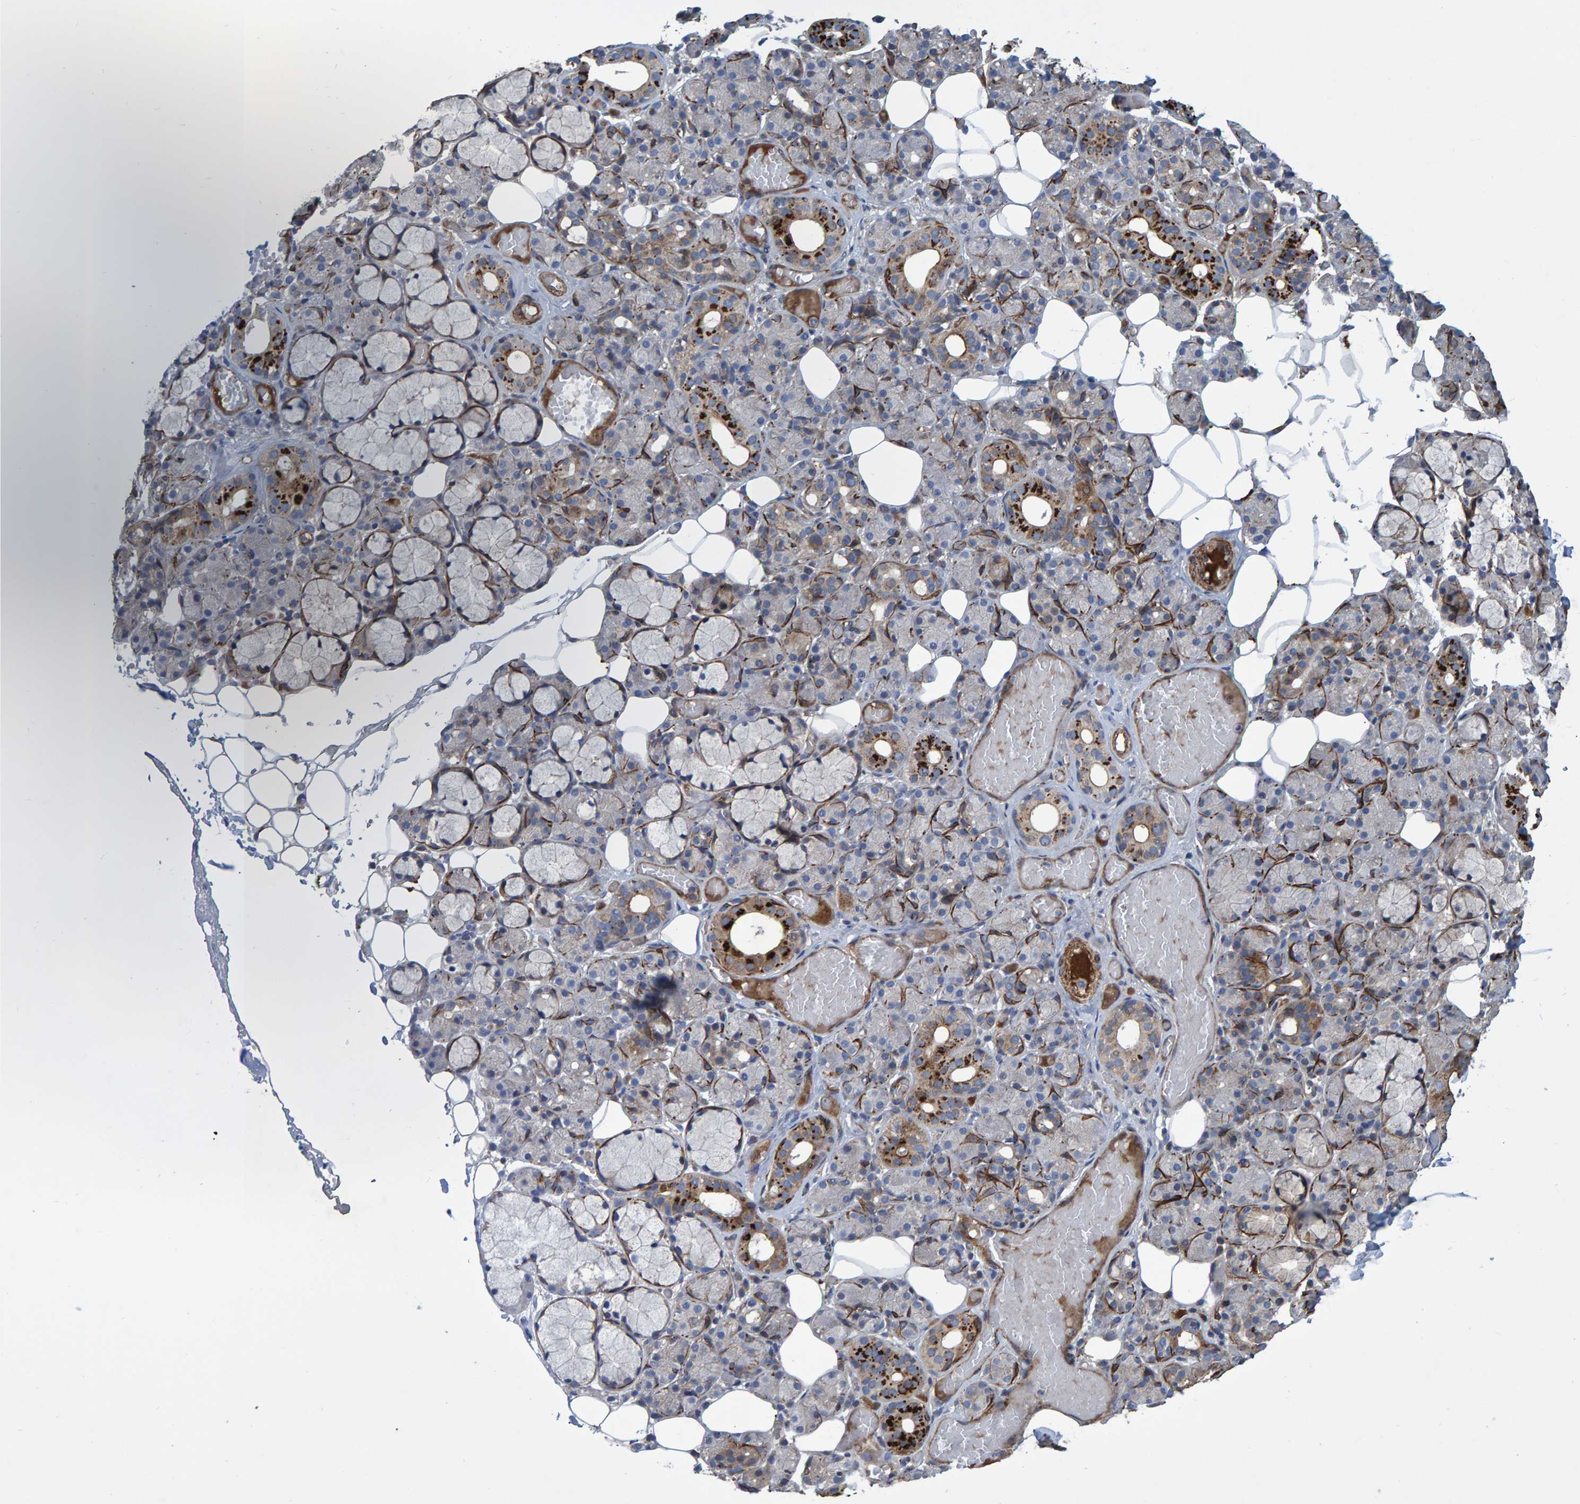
{"staining": {"intensity": "strong", "quantity": "<25%", "location": "cytoplasmic/membranous"}, "tissue": "salivary gland", "cell_type": "Glandular cells", "image_type": "normal", "snomed": [{"axis": "morphology", "description": "Normal tissue, NOS"}, {"axis": "topography", "description": "Salivary gland"}], "caption": "DAB immunohistochemical staining of unremarkable human salivary gland shows strong cytoplasmic/membranous protein staining in about <25% of glandular cells. Using DAB (brown) and hematoxylin (blue) stains, captured at high magnification using brightfield microscopy.", "gene": "SLIT2", "patient": {"sex": "male", "age": 63}}